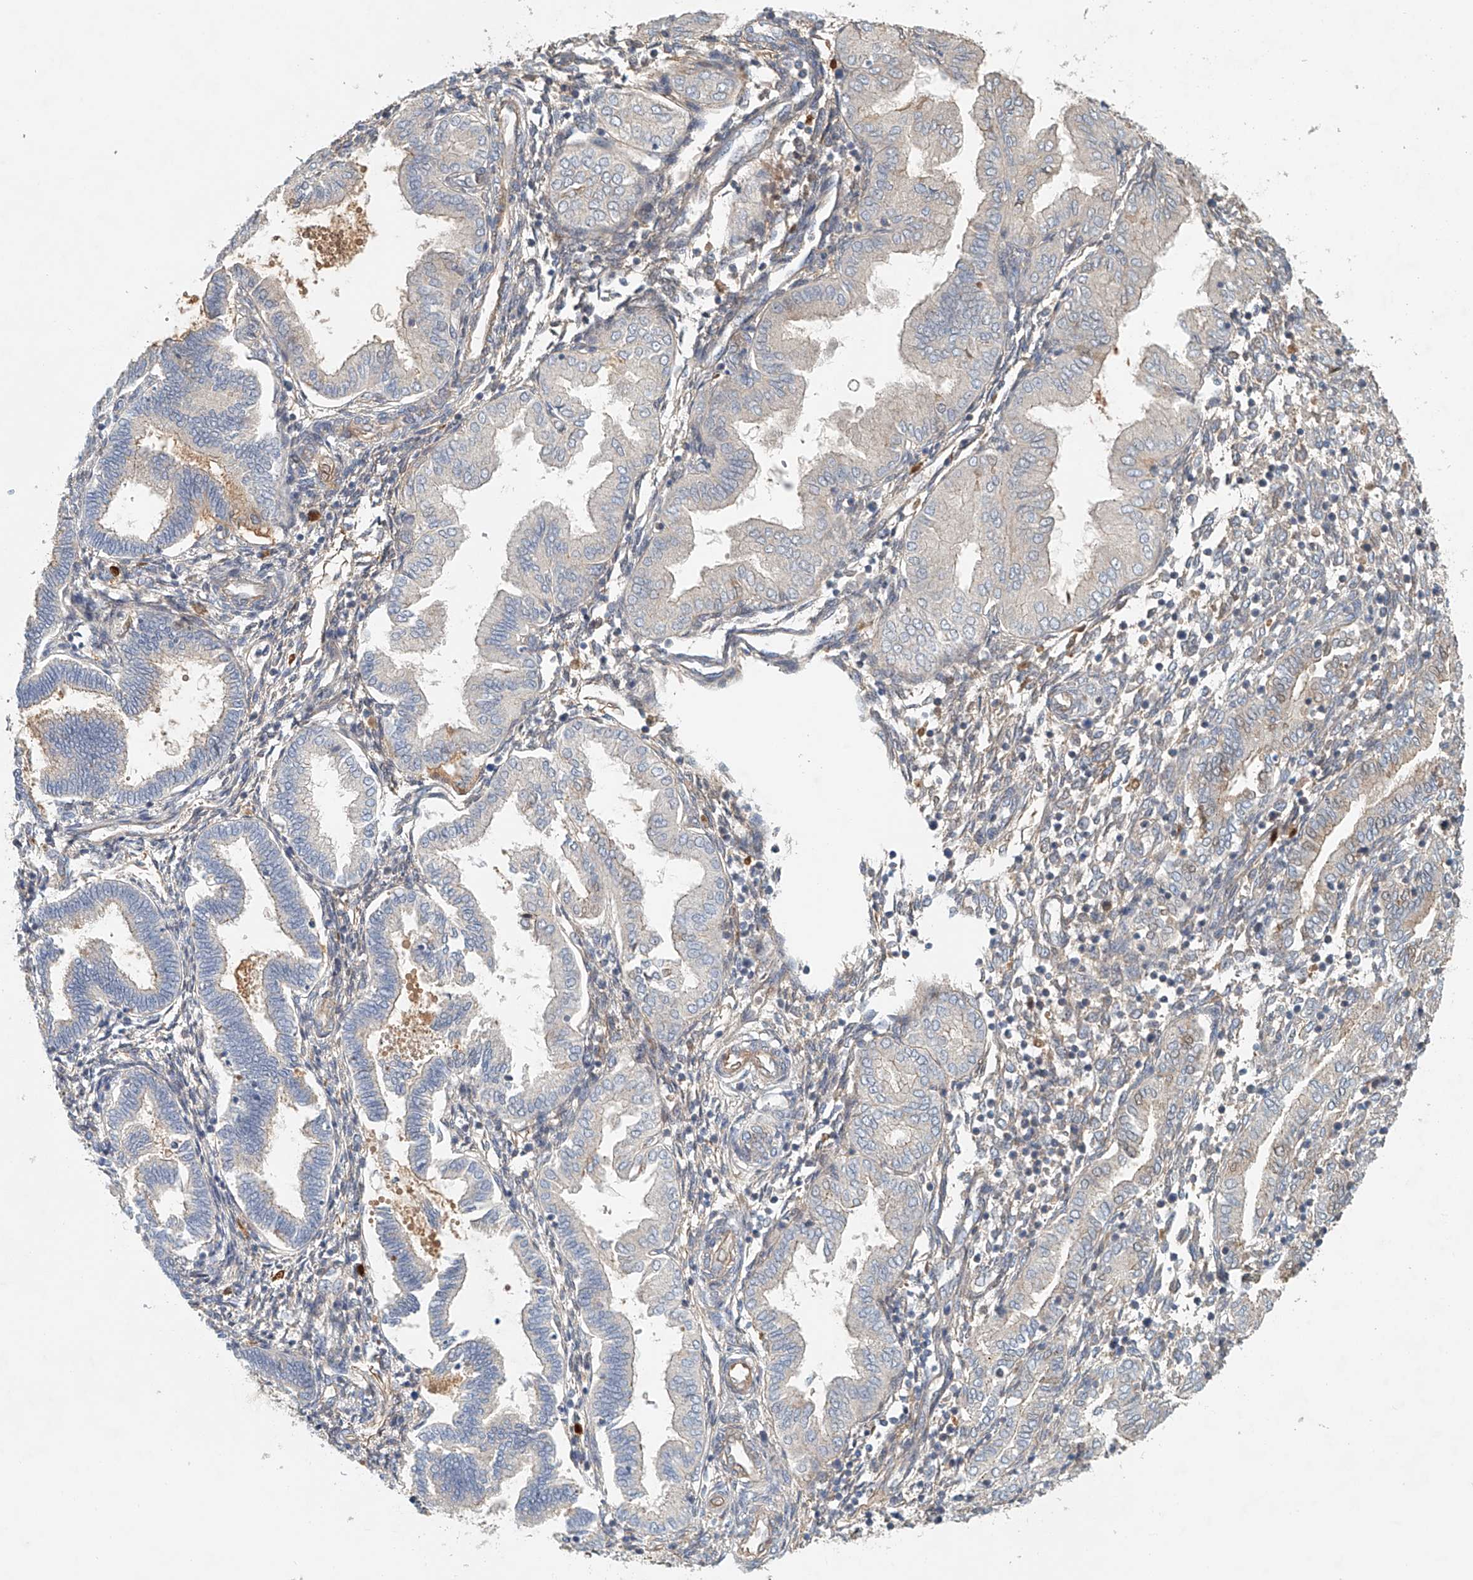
{"staining": {"intensity": "weak", "quantity": "<25%", "location": "cytoplasmic/membranous"}, "tissue": "endometrium", "cell_type": "Cells in endometrial stroma", "image_type": "normal", "snomed": [{"axis": "morphology", "description": "Normal tissue, NOS"}, {"axis": "topography", "description": "Endometrium"}], "caption": "IHC of unremarkable human endometrium exhibits no staining in cells in endometrial stroma. (DAB immunohistochemistry (IHC) with hematoxylin counter stain).", "gene": "FRYL", "patient": {"sex": "female", "age": 53}}